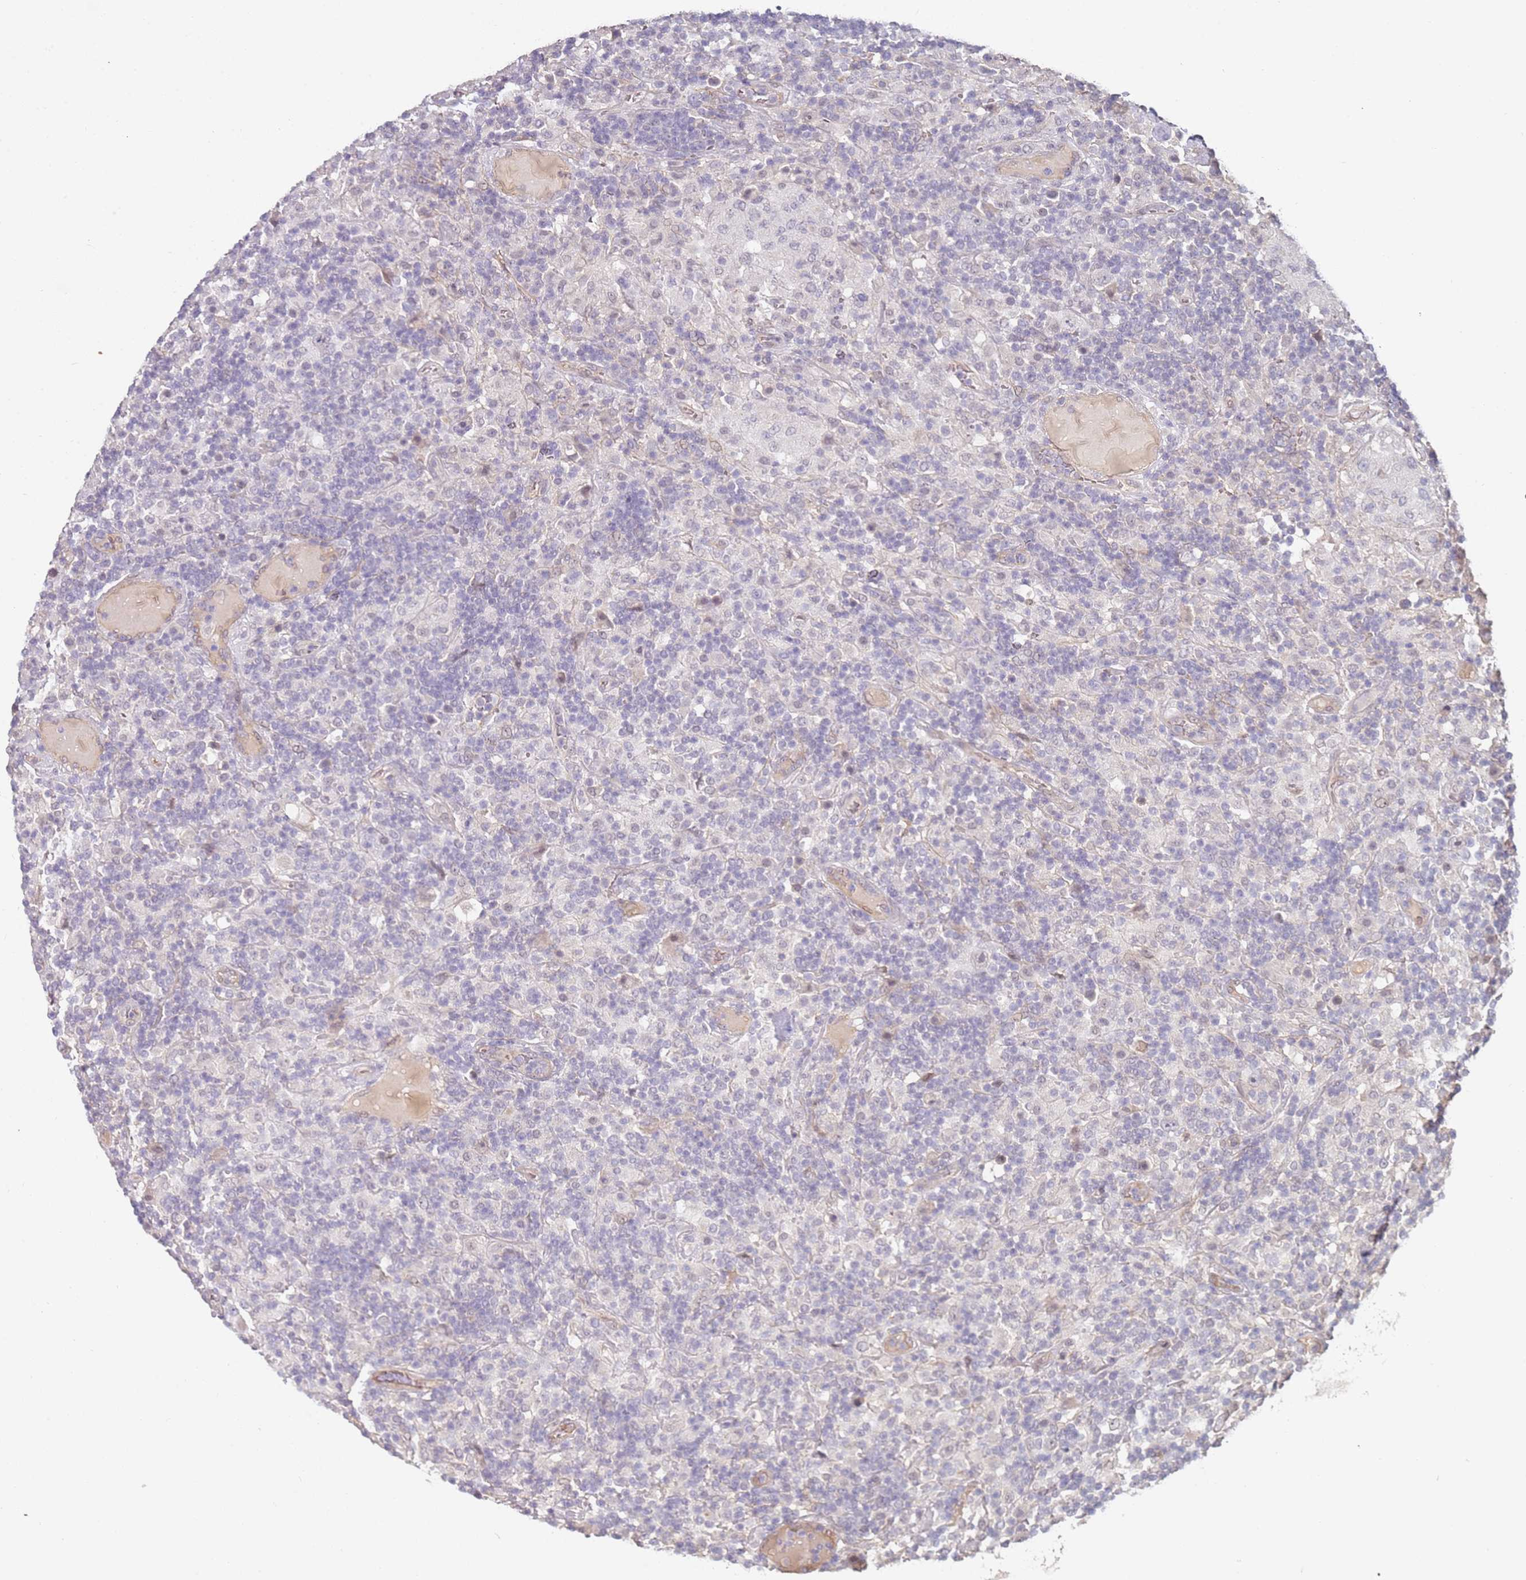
{"staining": {"intensity": "negative", "quantity": "none", "location": "none"}, "tissue": "lymphoma", "cell_type": "Tumor cells", "image_type": "cancer", "snomed": [{"axis": "morphology", "description": "Hodgkin's disease, NOS"}, {"axis": "topography", "description": "Lymph node"}], "caption": "Immunohistochemistry of human Hodgkin's disease exhibits no positivity in tumor cells.", "gene": "WDR93", "patient": {"sex": "male", "age": 70}}